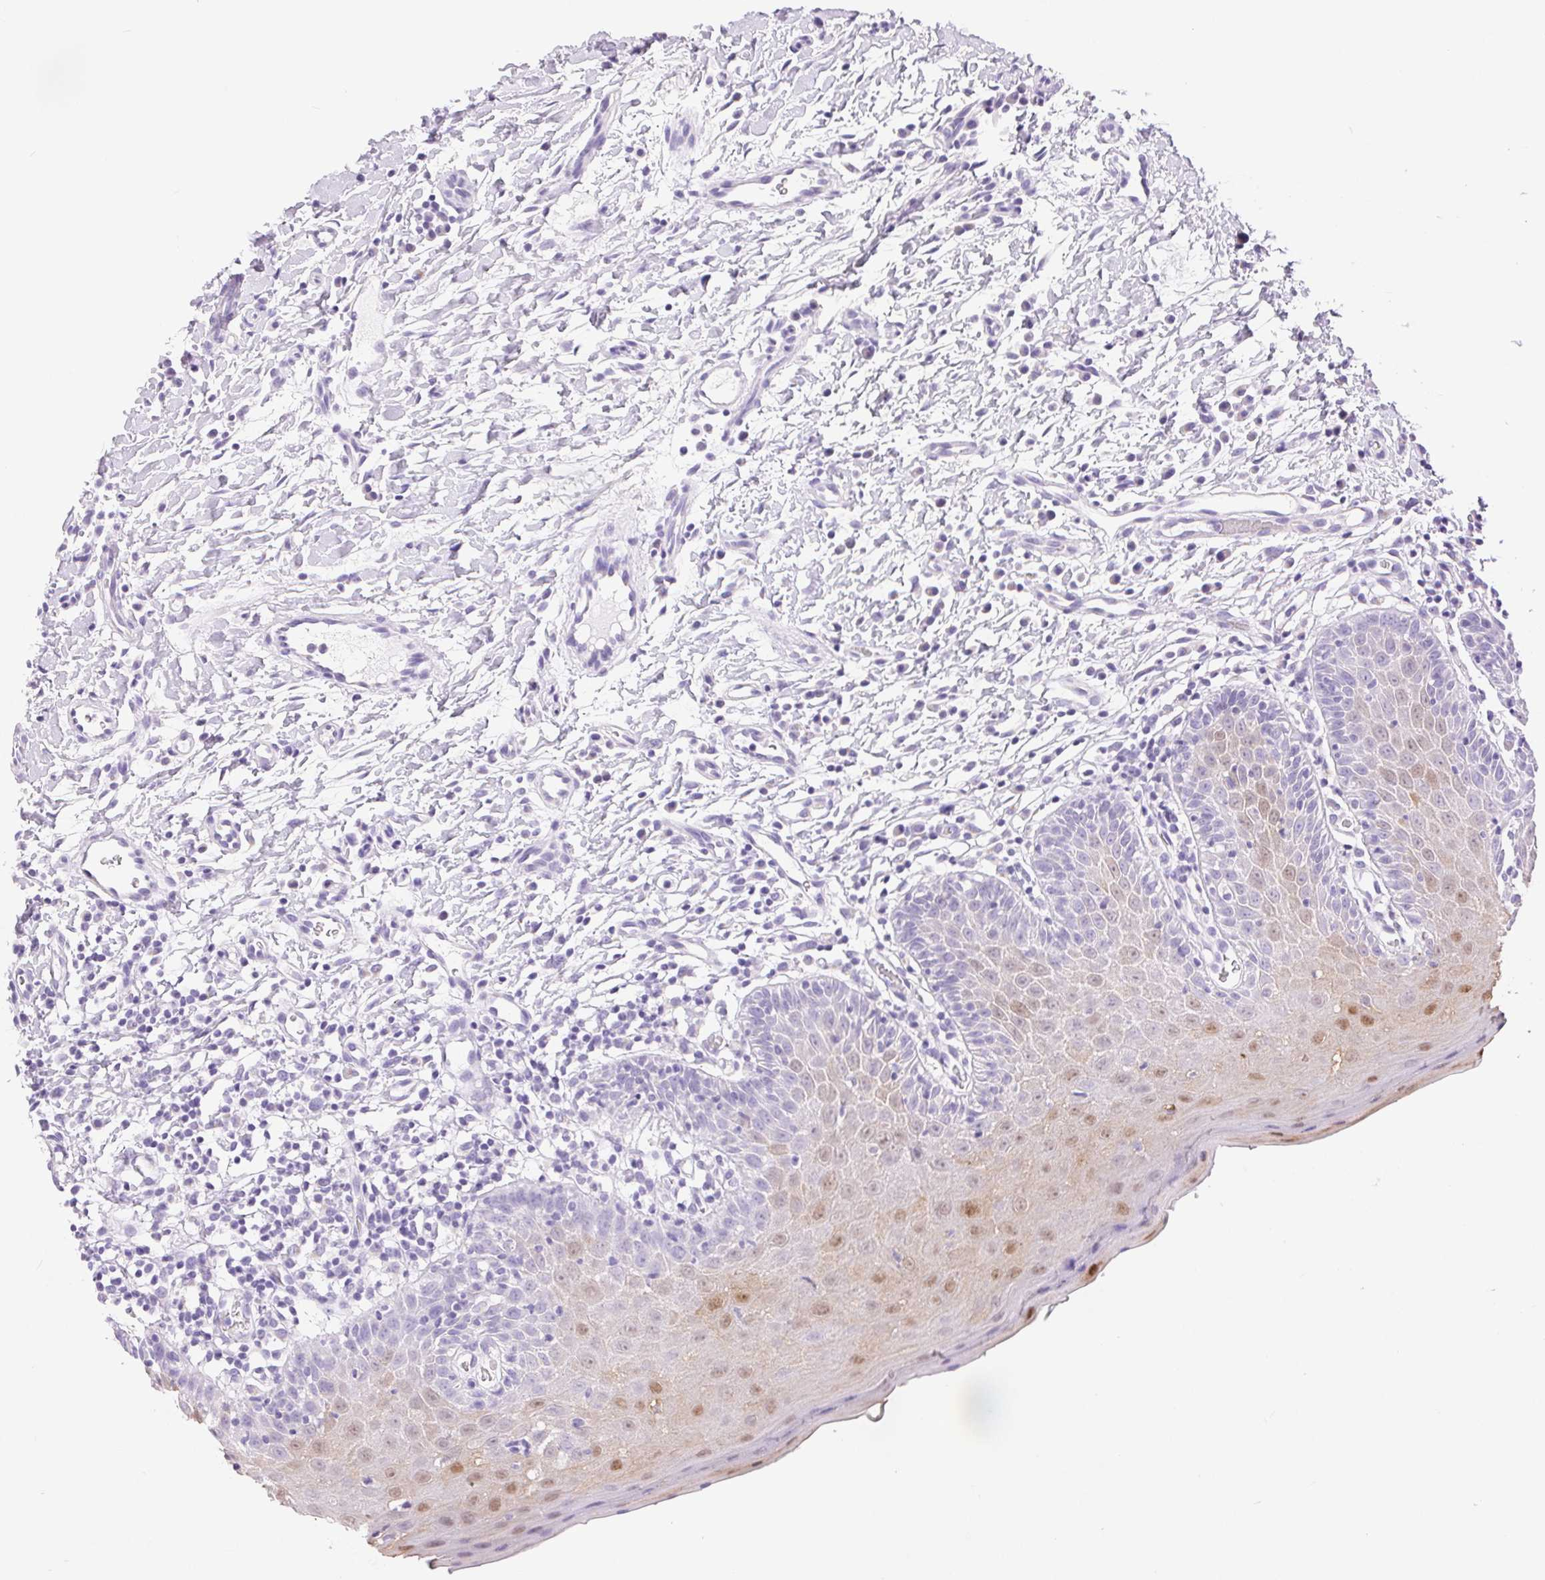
{"staining": {"intensity": "moderate", "quantity": "<25%", "location": "nuclear"}, "tissue": "oral mucosa", "cell_type": "Squamous epithelial cells", "image_type": "normal", "snomed": [{"axis": "morphology", "description": "Normal tissue, NOS"}, {"axis": "topography", "description": "Oral tissue"}, {"axis": "topography", "description": "Tounge, NOS"}], "caption": "Squamous epithelial cells reveal moderate nuclear expression in approximately <25% of cells in benign oral mucosa.", "gene": "SERPINB3", "patient": {"sex": "female", "age": 58}}